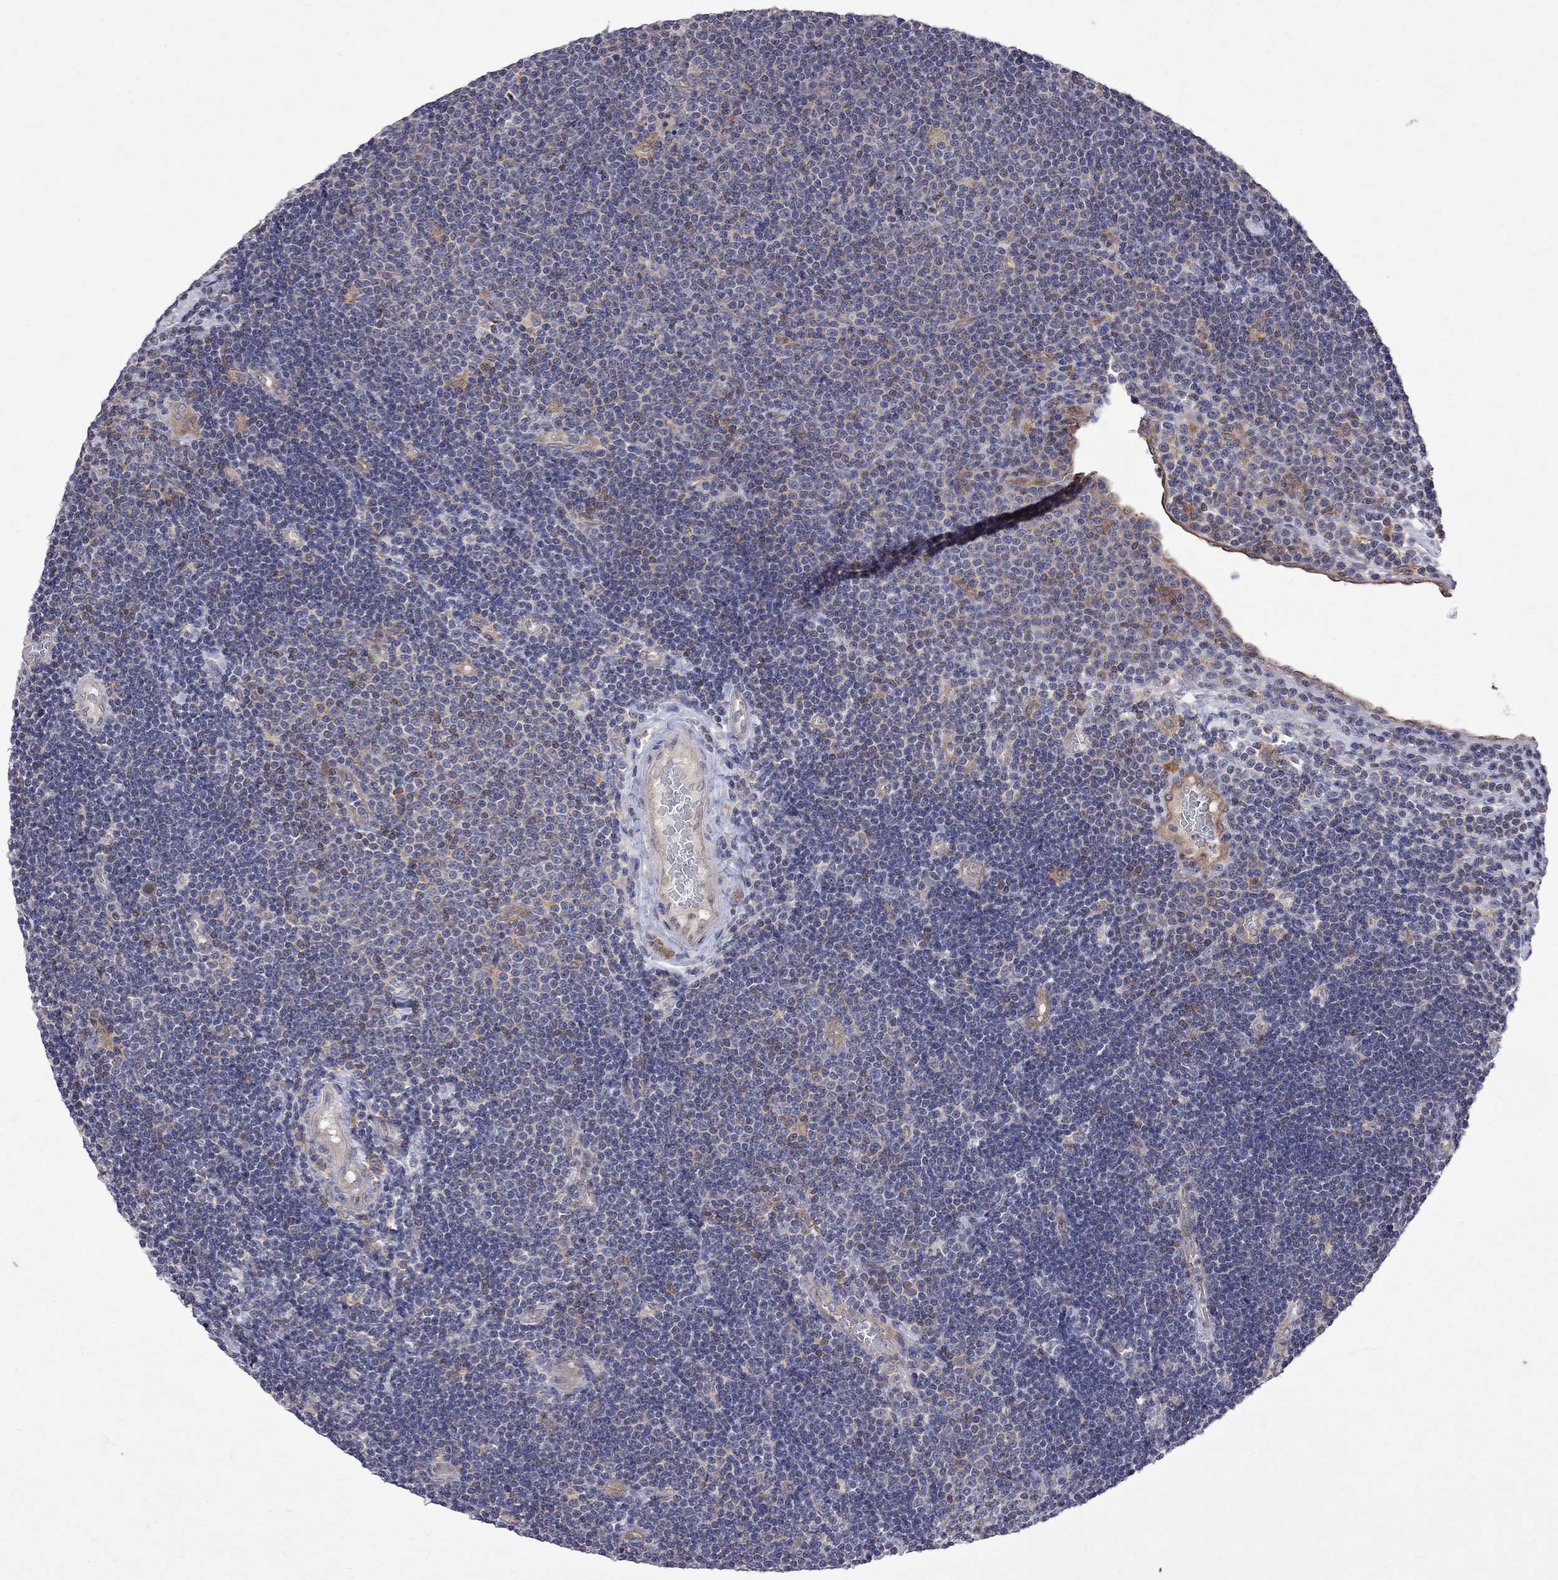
{"staining": {"intensity": "weak", "quantity": "25%-75%", "location": "cytoplasmic/membranous"}, "tissue": "lymphoma", "cell_type": "Tumor cells", "image_type": "cancer", "snomed": [{"axis": "morphology", "description": "Malignant lymphoma, non-Hodgkin's type, Low grade"}, {"axis": "topography", "description": "Brain"}], "caption": "Protein staining of low-grade malignant lymphoma, non-Hodgkin's type tissue exhibits weak cytoplasmic/membranous staining in about 25%-75% of tumor cells.", "gene": "ABI3", "patient": {"sex": "female", "age": 66}}